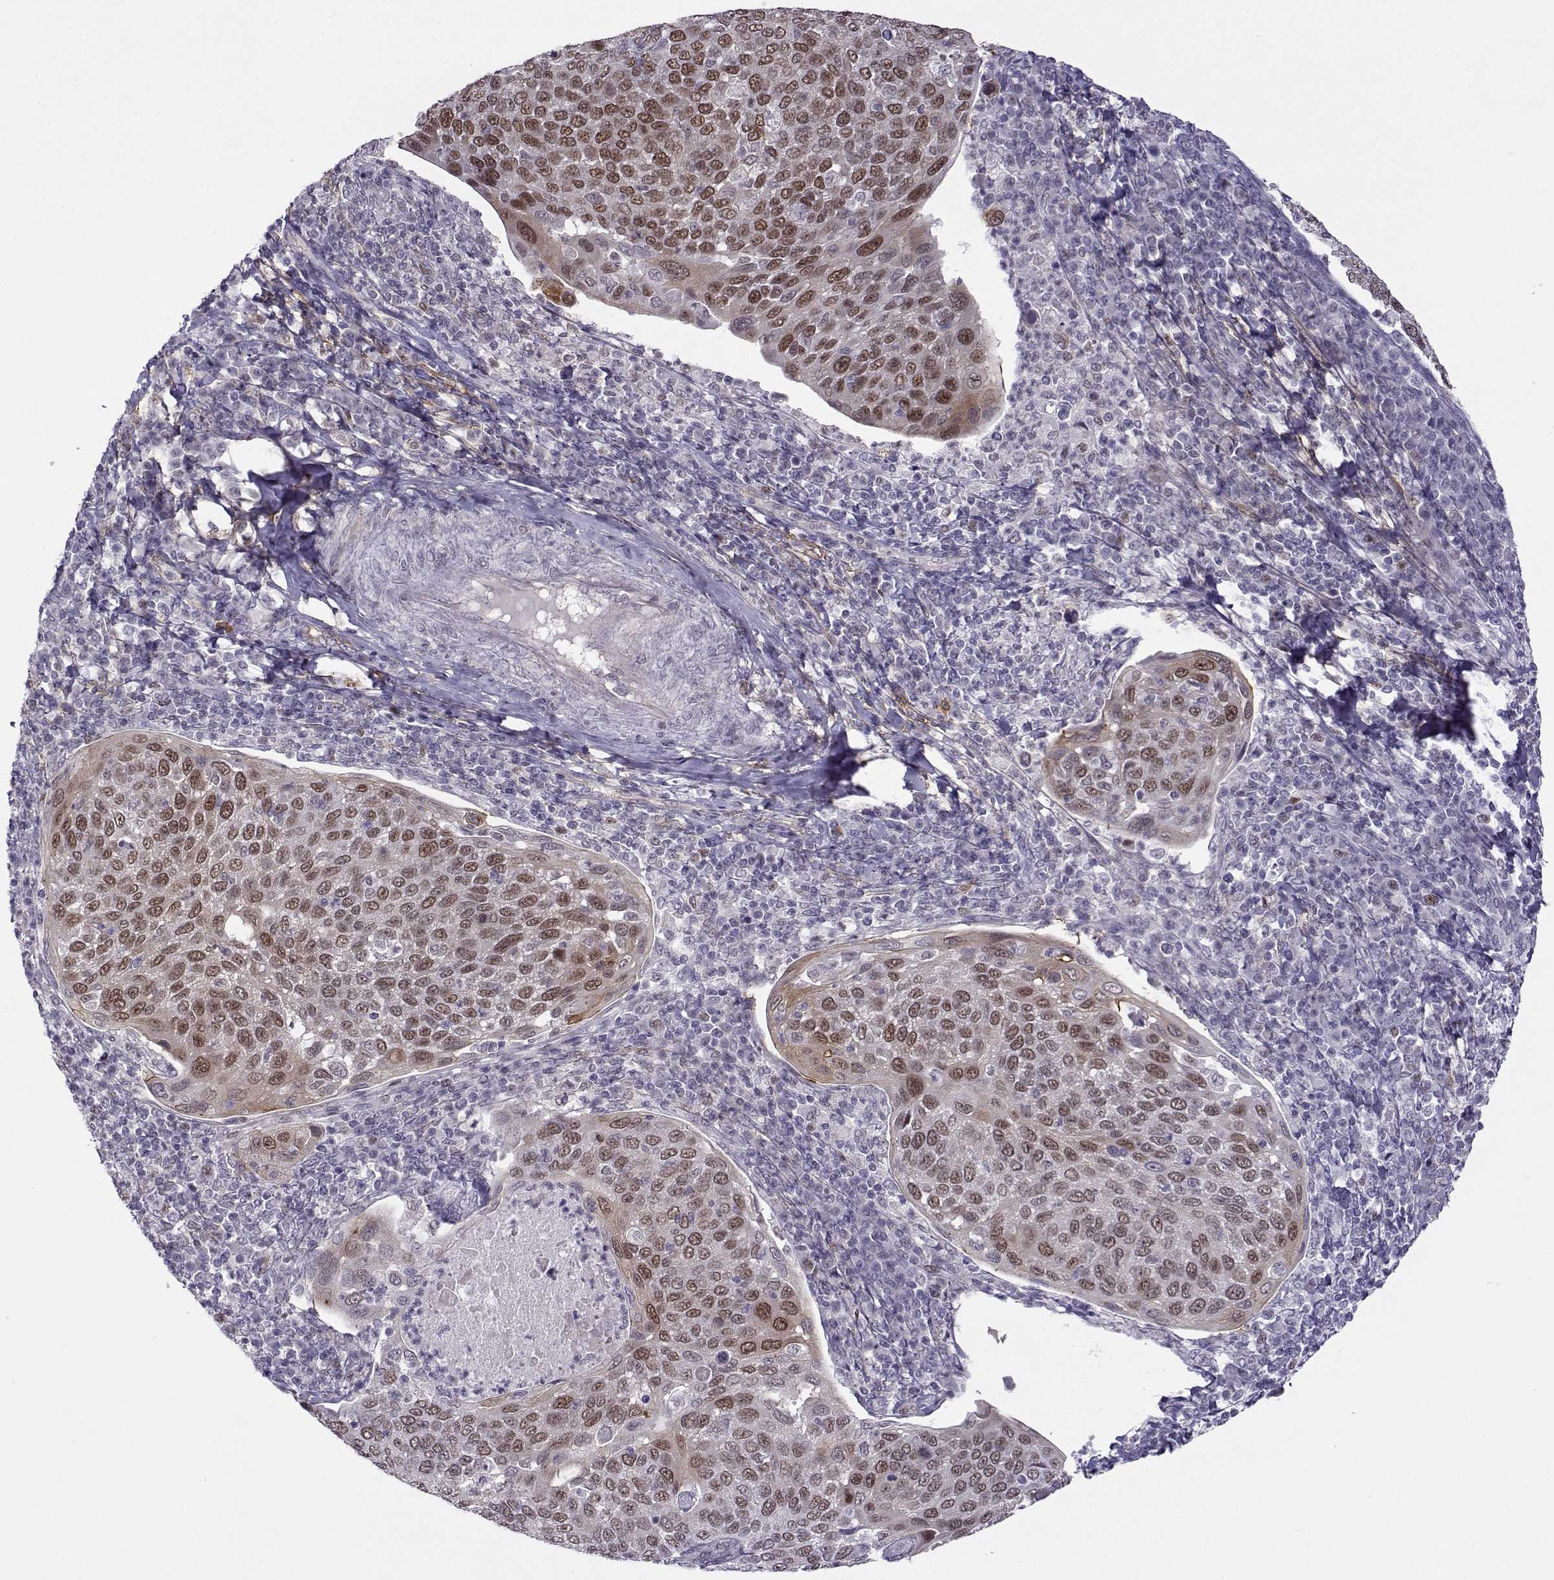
{"staining": {"intensity": "moderate", "quantity": ">75%", "location": "nuclear"}, "tissue": "cervical cancer", "cell_type": "Tumor cells", "image_type": "cancer", "snomed": [{"axis": "morphology", "description": "Squamous cell carcinoma, NOS"}, {"axis": "topography", "description": "Cervix"}], "caption": "Brown immunohistochemical staining in human cervical cancer exhibits moderate nuclear expression in about >75% of tumor cells.", "gene": "BACH1", "patient": {"sex": "female", "age": 54}}